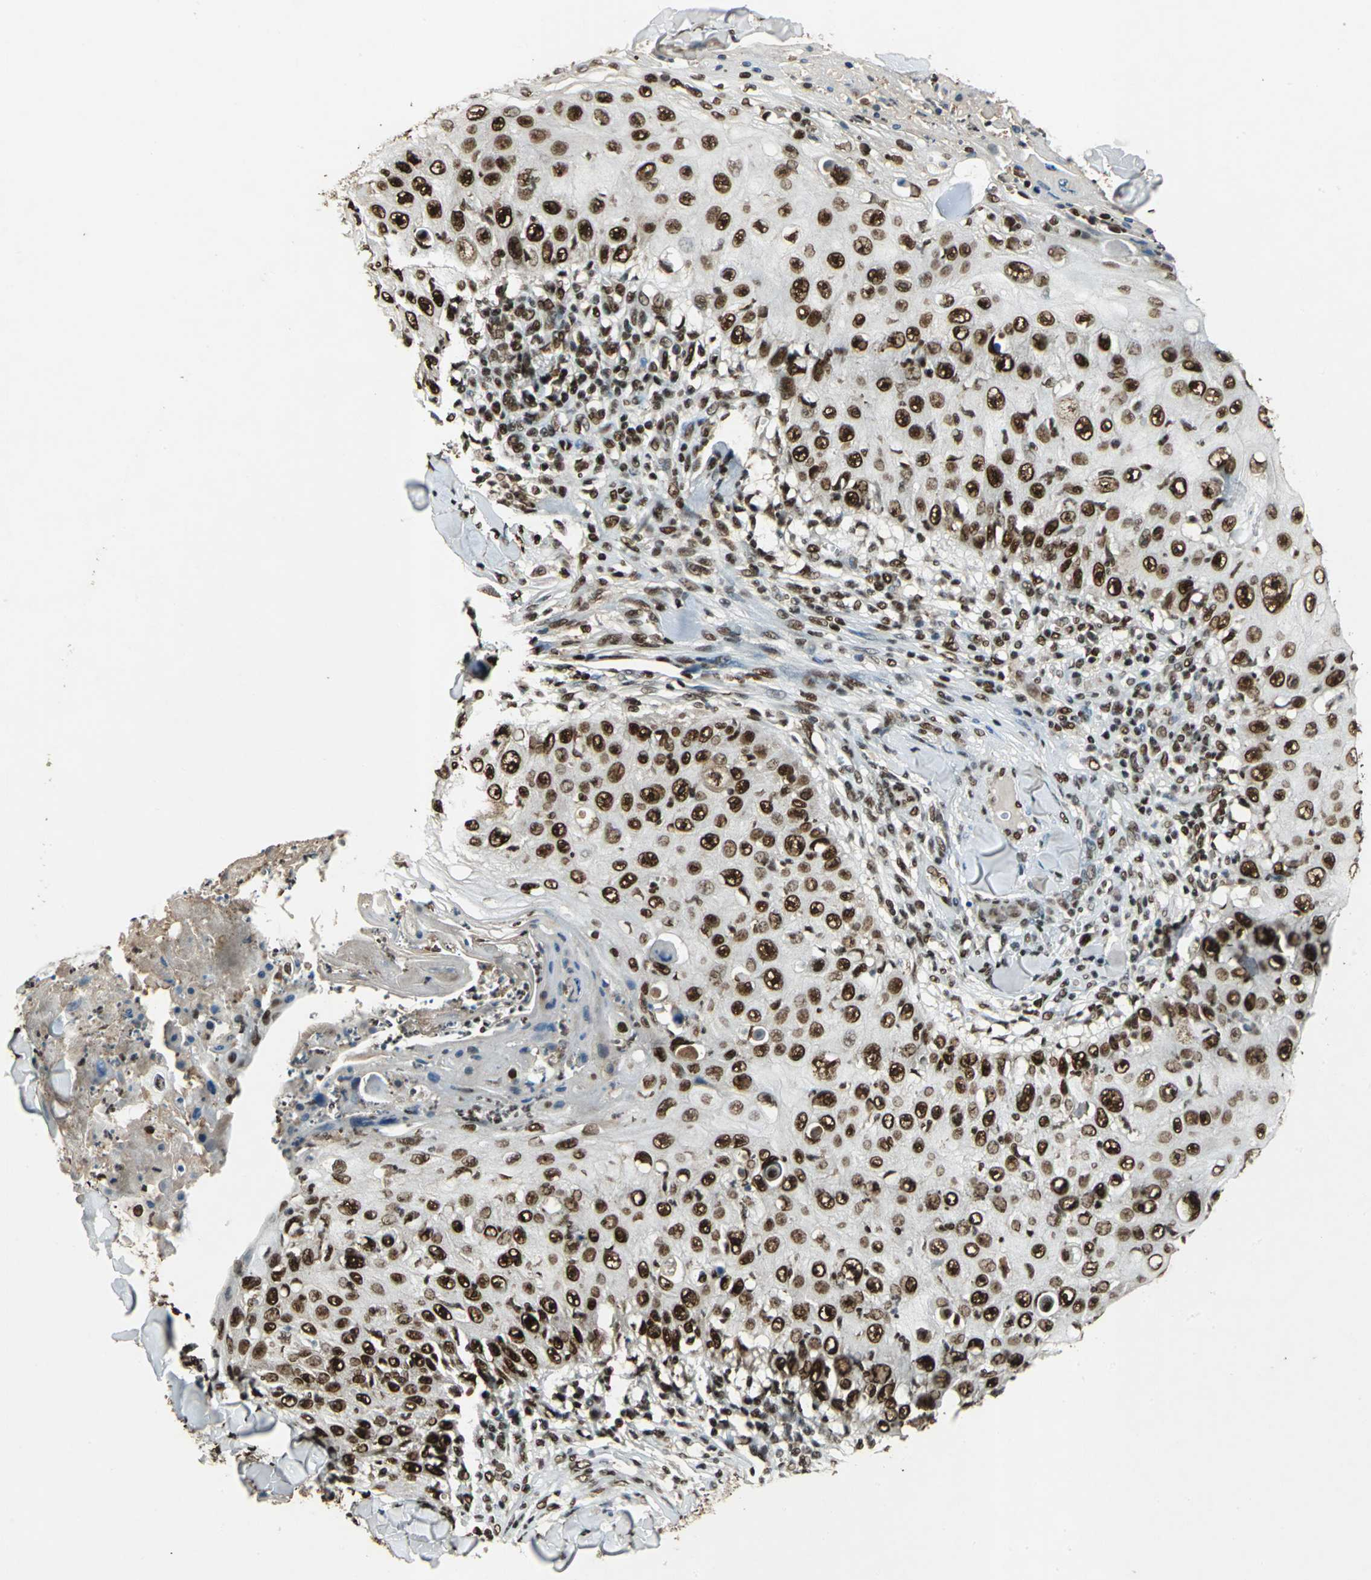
{"staining": {"intensity": "strong", "quantity": ">75%", "location": "nuclear"}, "tissue": "skin cancer", "cell_type": "Tumor cells", "image_type": "cancer", "snomed": [{"axis": "morphology", "description": "Squamous cell carcinoma, NOS"}, {"axis": "topography", "description": "Skin"}], "caption": "Skin cancer (squamous cell carcinoma) tissue exhibits strong nuclear positivity in approximately >75% of tumor cells (Stains: DAB in brown, nuclei in blue, Microscopy: brightfield microscopy at high magnification).", "gene": "MTA2", "patient": {"sex": "male", "age": 86}}